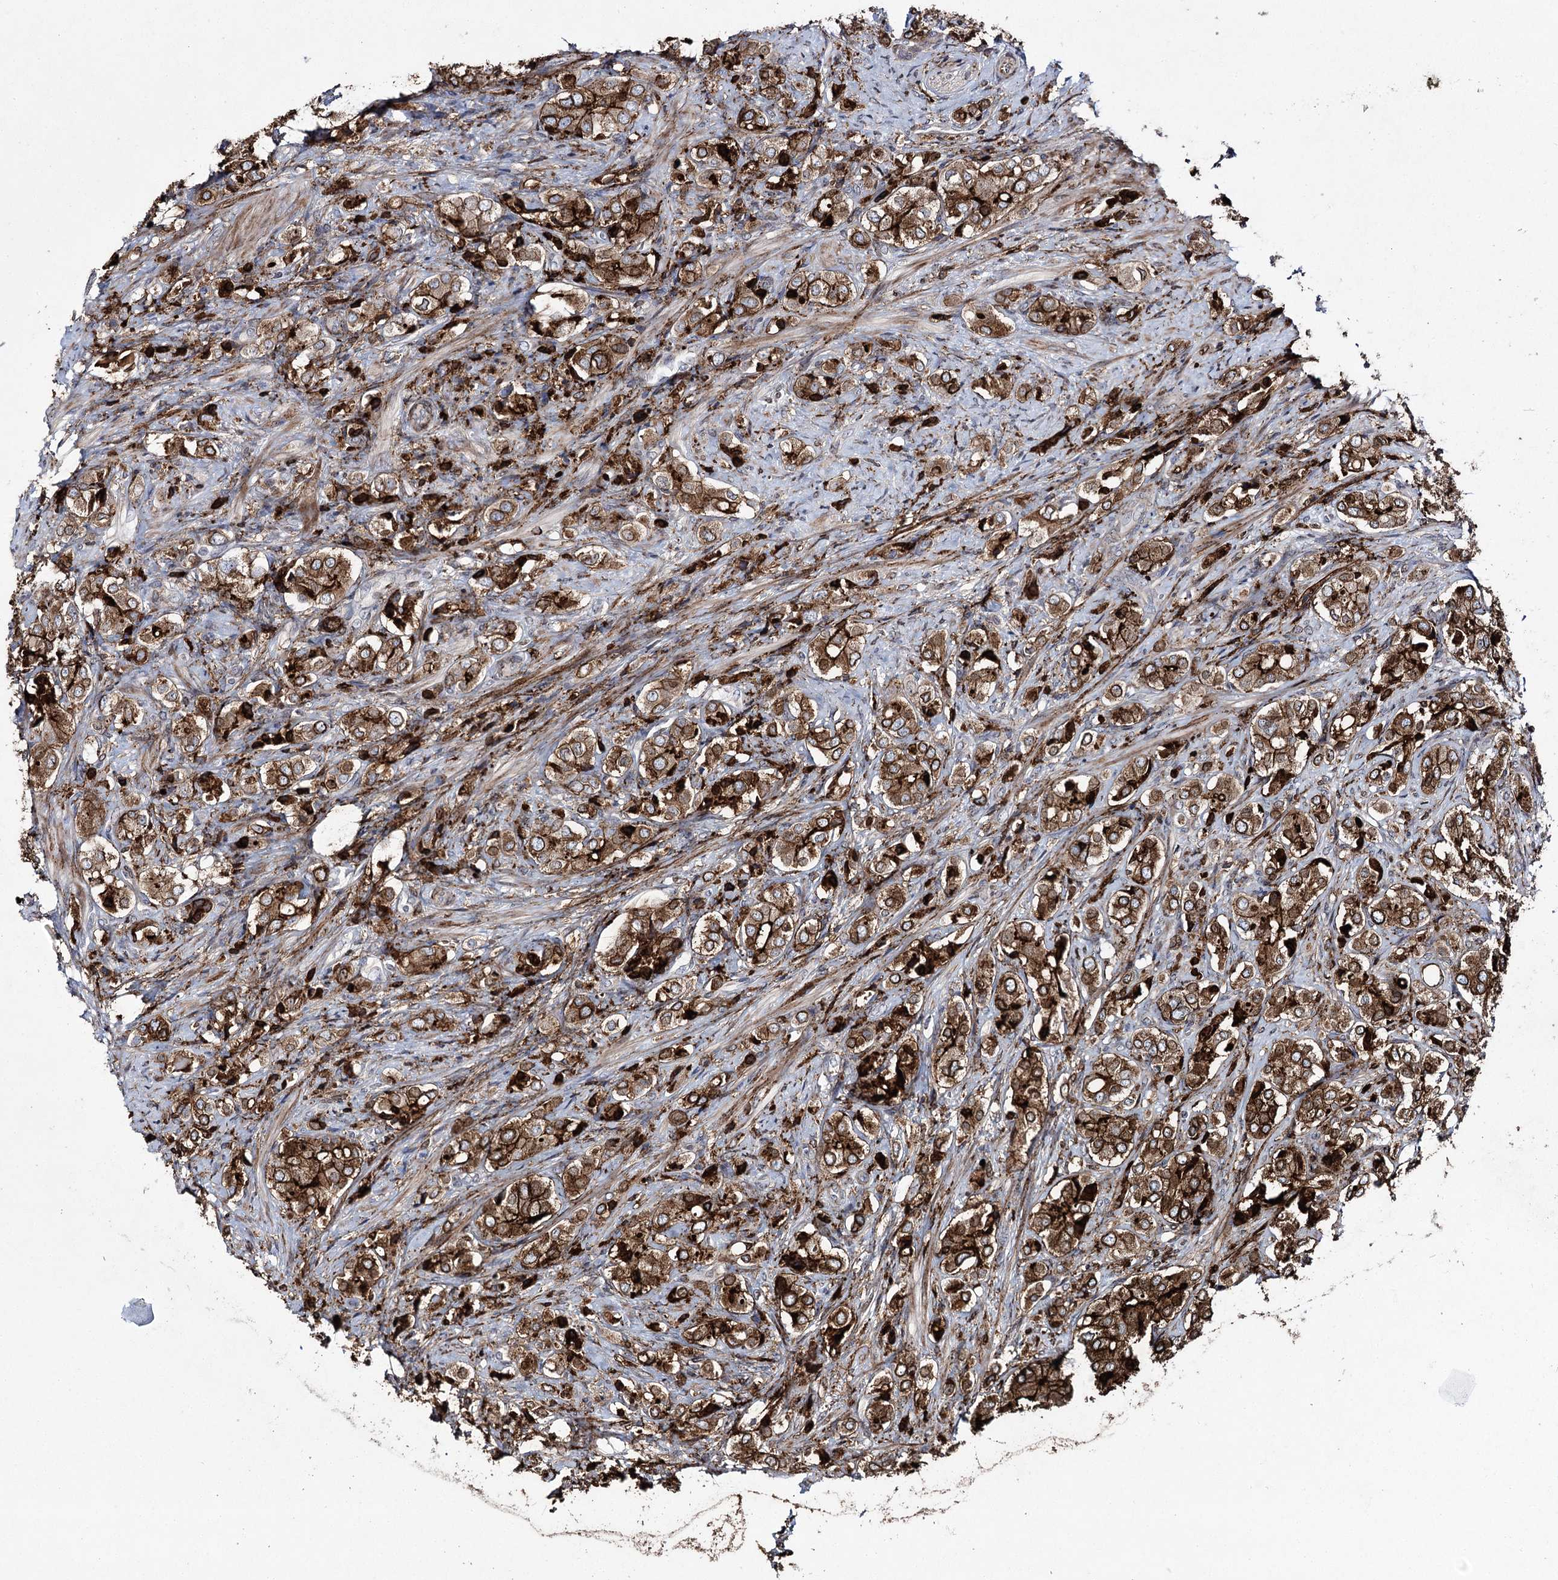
{"staining": {"intensity": "strong", "quantity": ">75%", "location": "cytoplasmic/membranous"}, "tissue": "prostate cancer", "cell_type": "Tumor cells", "image_type": "cancer", "snomed": [{"axis": "morphology", "description": "Adenocarcinoma, High grade"}, {"axis": "topography", "description": "Prostate"}], "caption": "An image of human prostate adenocarcinoma (high-grade) stained for a protein exhibits strong cytoplasmic/membranous brown staining in tumor cells.", "gene": "DCUN1D4", "patient": {"sex": "male", "age": 65}}